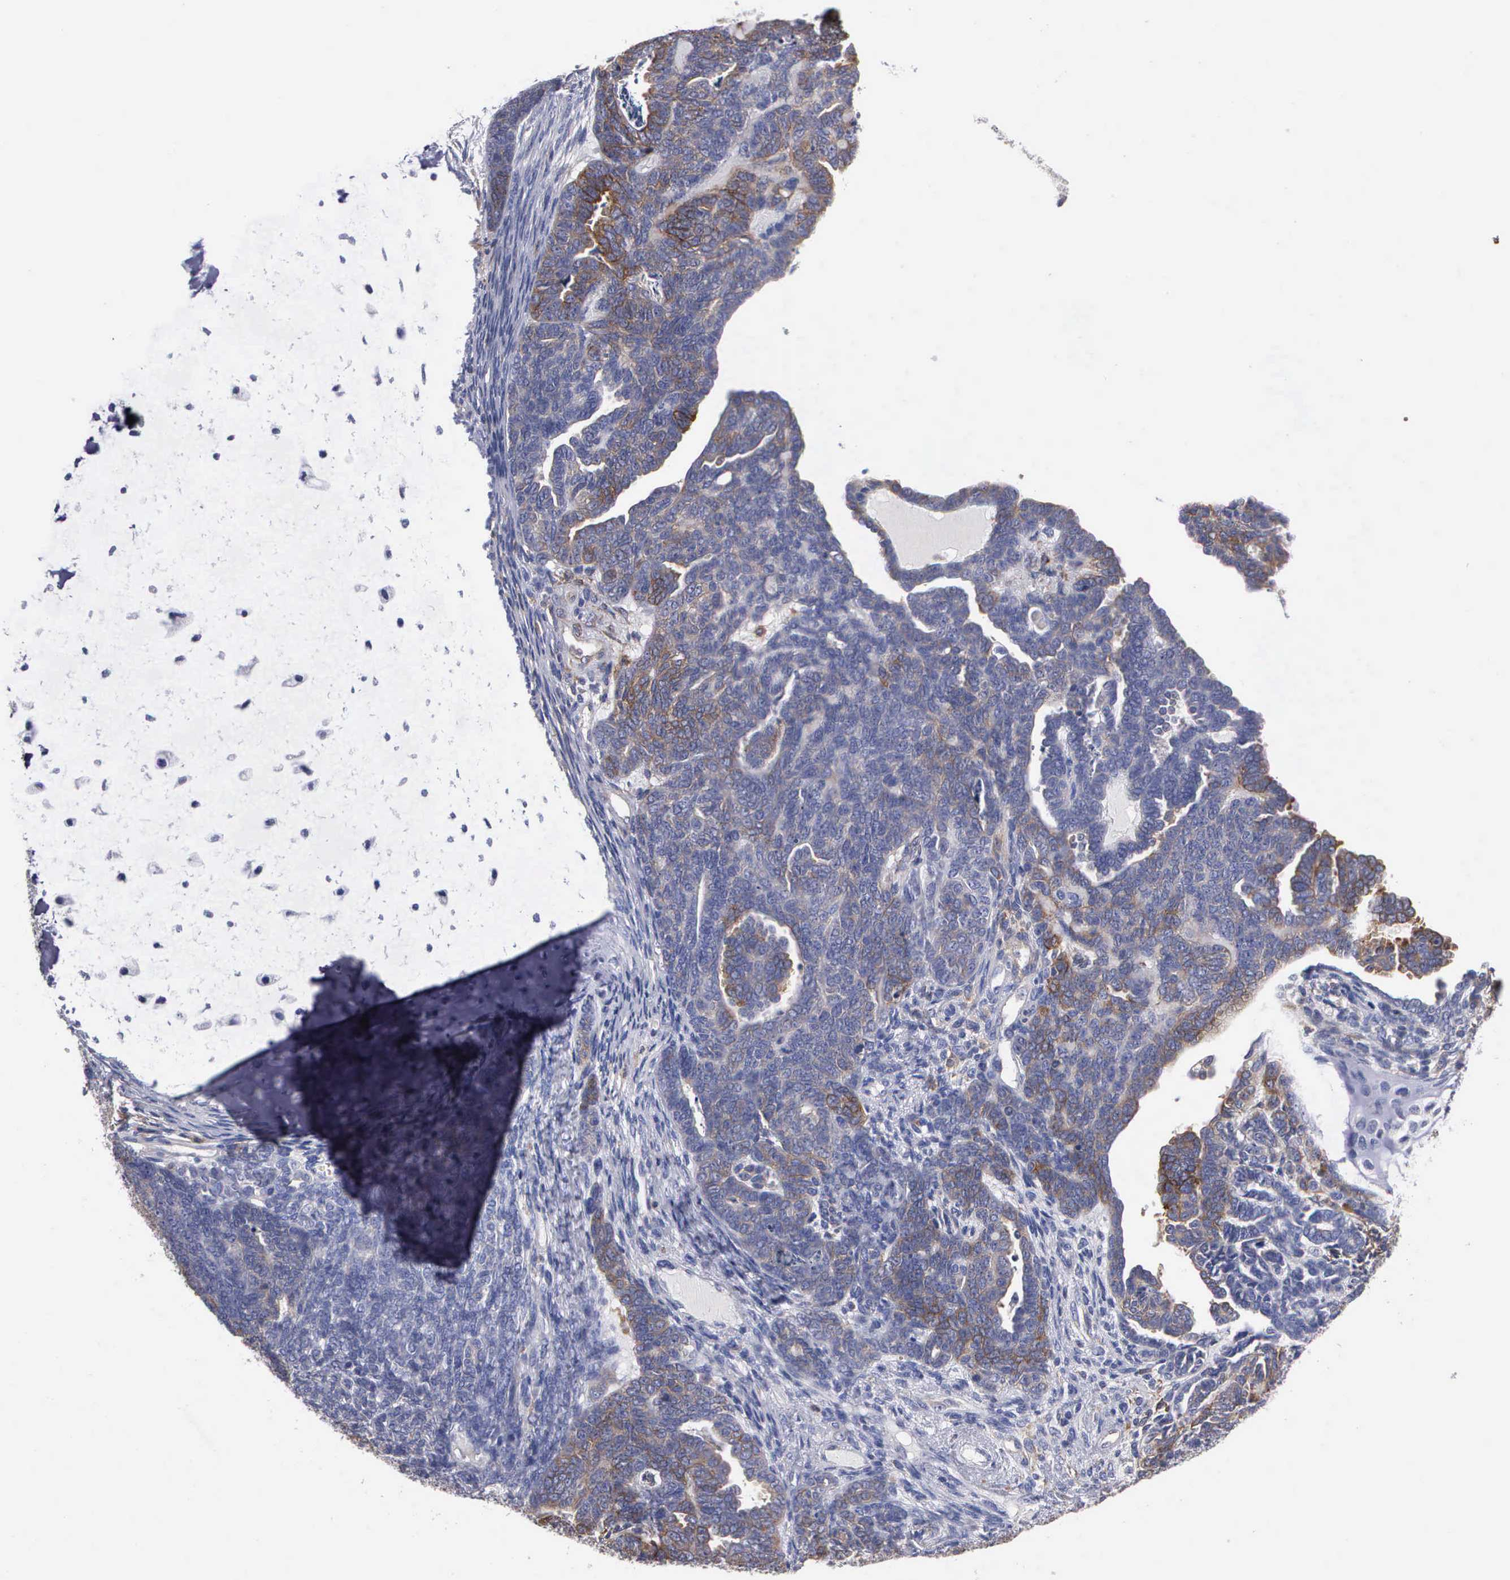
{"staining": {"intensity": "moderate", "quantity": "<25%", "location": "cytoplasmic/membranous"}, "tissue": "endometrial cancer", "cell_type": "Tumor cells", "image_type": "cancer", "snomed": [{"axis": "morphology", "description": "Neoplasm, malignant, NOS"}, {"axis": "topography", "description": "Endometrium"}], "caption": "This is a micrograph of IHC staining of endometrial malignant neoplasm, which shows moderate positivity in the cytoplasmic/membranous of tumor cells.", "gene": "PTGS2", "patient": {"sex": "female", "age": 74}}